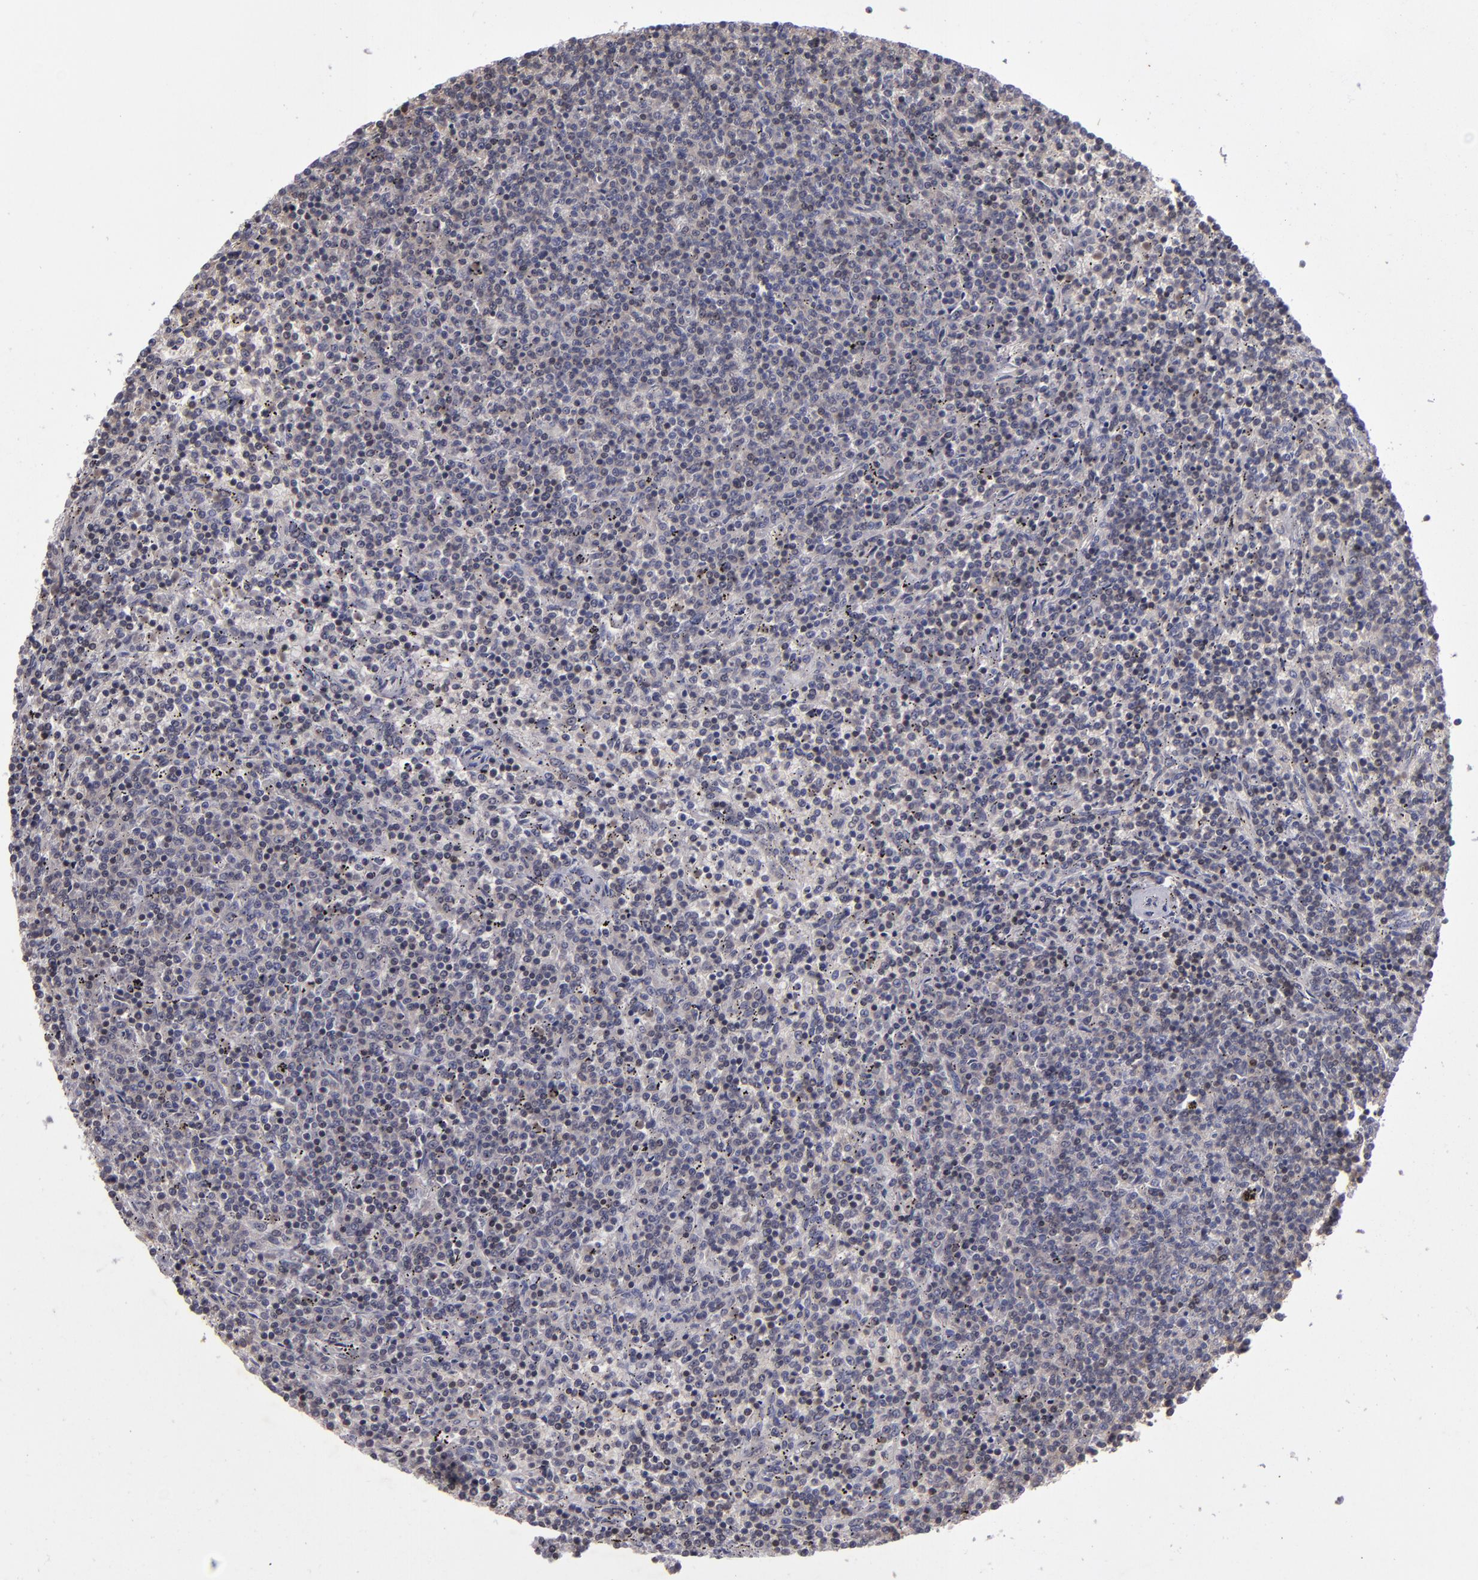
{"staining": {"intensity": "weak", "quantity": ">75%", "location": "cytoplasmic/membranous"}, "tissue": "lymphoma", "cell_type": "Tumor cells", "image_type": "cancer", "snomed": [{"axis": "morphology", "description": "Malignant lymphoma, non-Hodgkin's type, Low grade"}, {"axis": "topography", "description": "Spleen"}], "caption": "Tumor cells demonstrate weak cytoplasmic/membranous expression in about >75% of cells in low-grade malignant lymphoma, non-Hodgkin's type. The staining is performed using DAB (3,3'-diaminobenzidine) brown chromogen to label protein expression. The nuclei are counter-stained blue using hematoxylin.", "gene": "MGMT", "patient": {"sex": "female", "age": 50}}